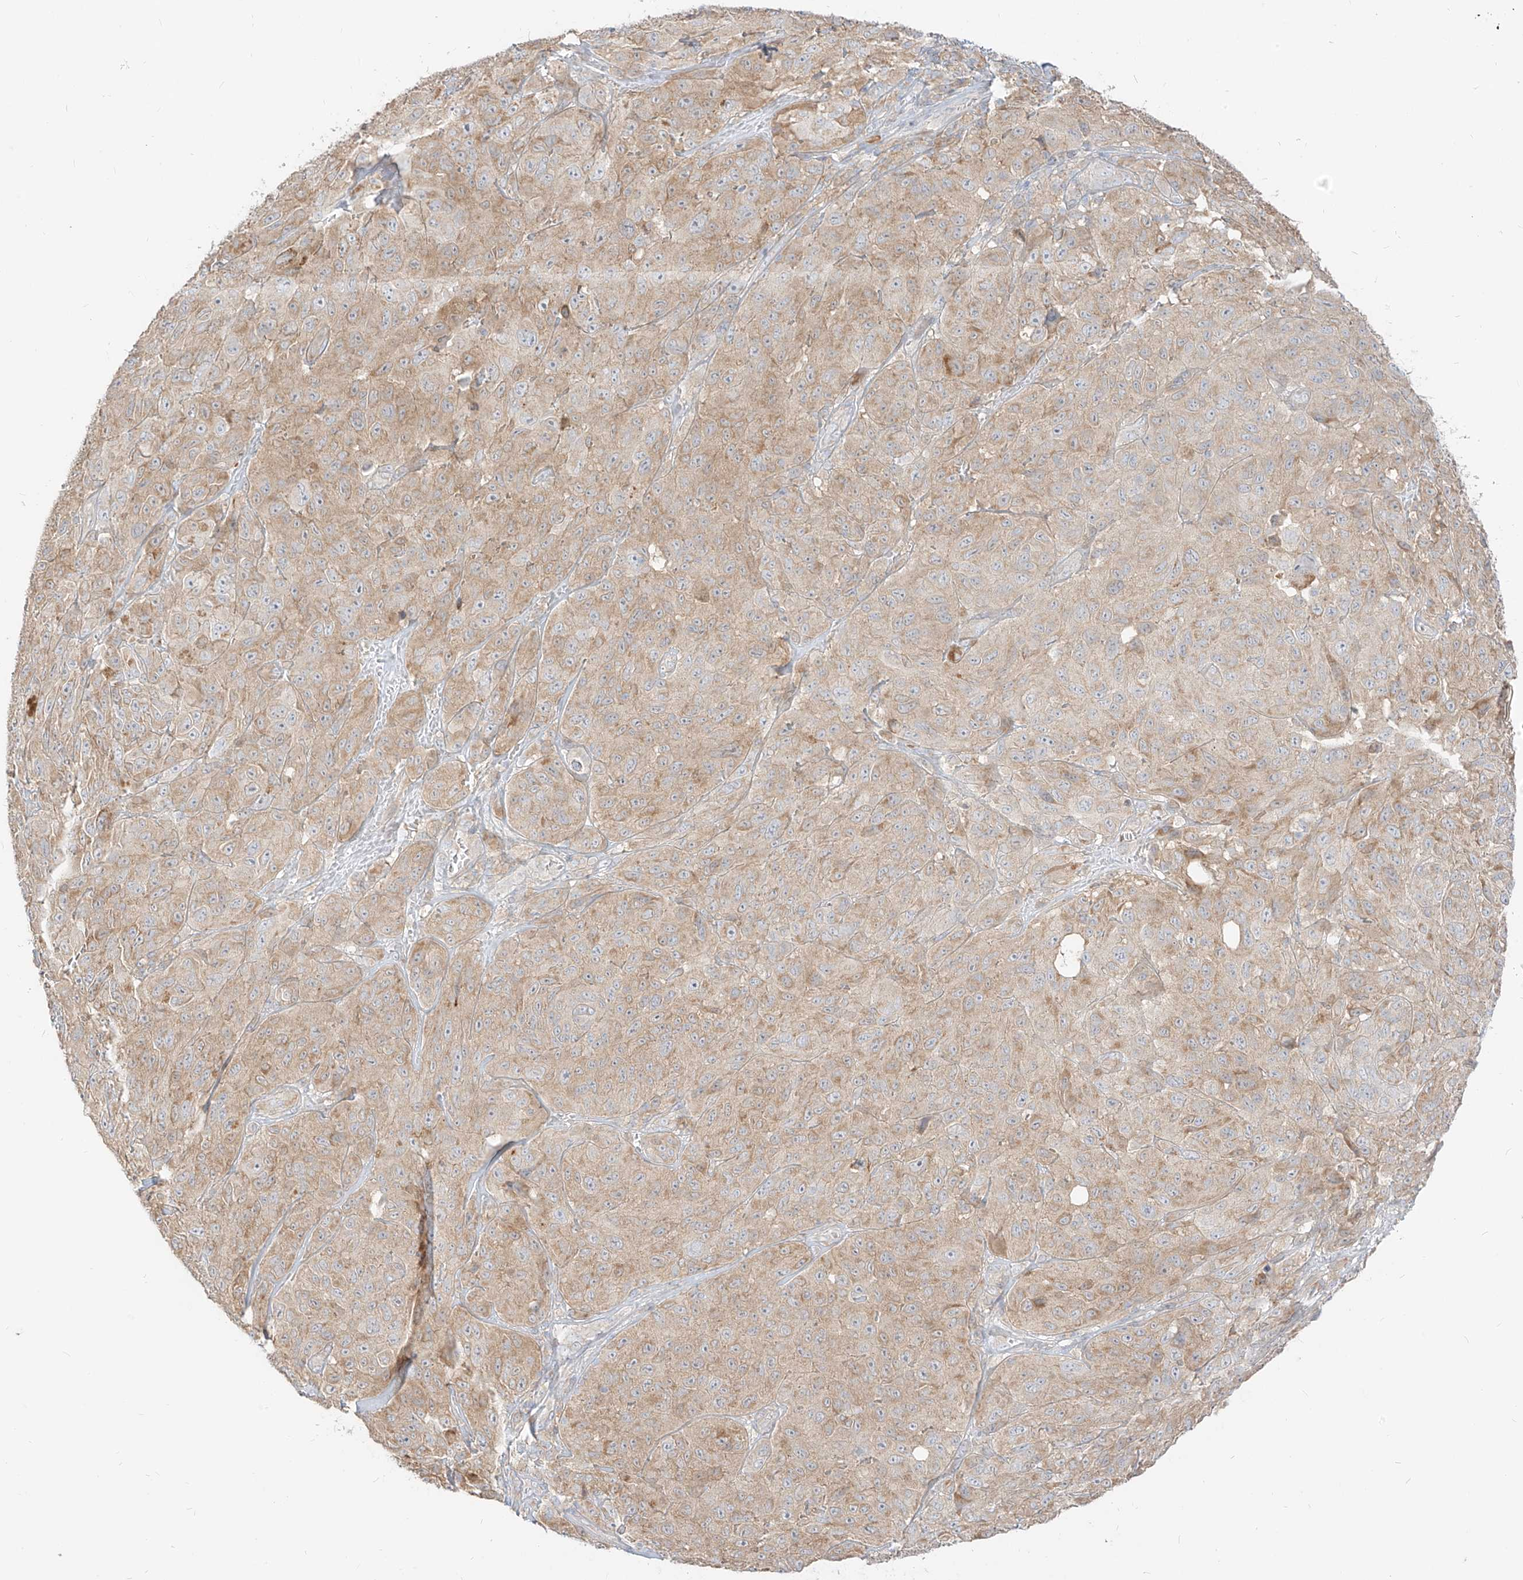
{"staining": {"intensity": "weak", "quantity": "25%-75%", "location": "cytoplasmic/membranous"}, "tissue": "melanoma", "cell_type": "Tumor cells", "image_type": "cancer", "snomed": [{"axis": "morphology", "description": "Malignant melanoma, NOS"}, {"axis": "topography", "description": "Skin"}], "caption": "Immunohistochemistry (DAB (3,3'-diaminobenzidine)) staining of melanoma exhibits weak cytoplasmic/membranous protein staining in about 25%-75% of tumor cells. The protein is stained brown, and the nuclei are stained in blue (DAB IHC with brightfield microscopy, high magnification).", "gene": "ZIM3", "patient": {"sex": "male", "age": 66}}